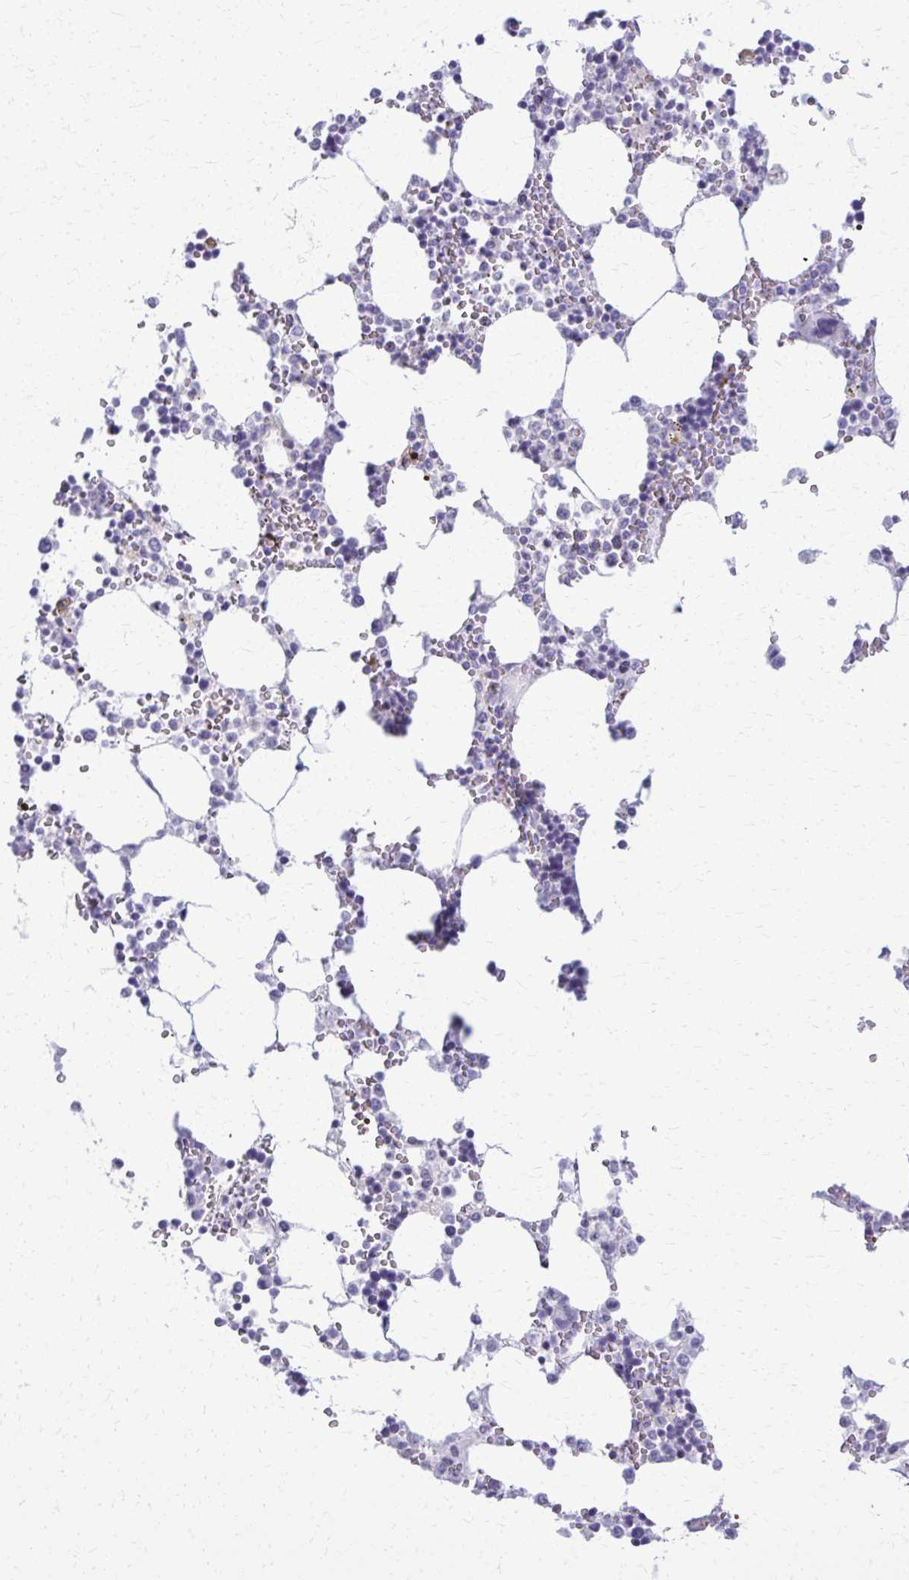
{"staining": {"intensity": "negative", "quantity": "none", "location": "none"}, "tissue": "bone marrow", "cell_type": "Hematopoietic cells", "image_type": "normal", "snomed": [{"axis": "morphology", "description": "Normal tissue, NOS"}, {"axis": "topography", "description": "Bone marrow"}], "caption": "The histopathology image exhibits no significant positivity in hematopoietic cells of bone marrow.", "gene": "ACSM2A", "patient": {"sex": "male", "age": 64}}